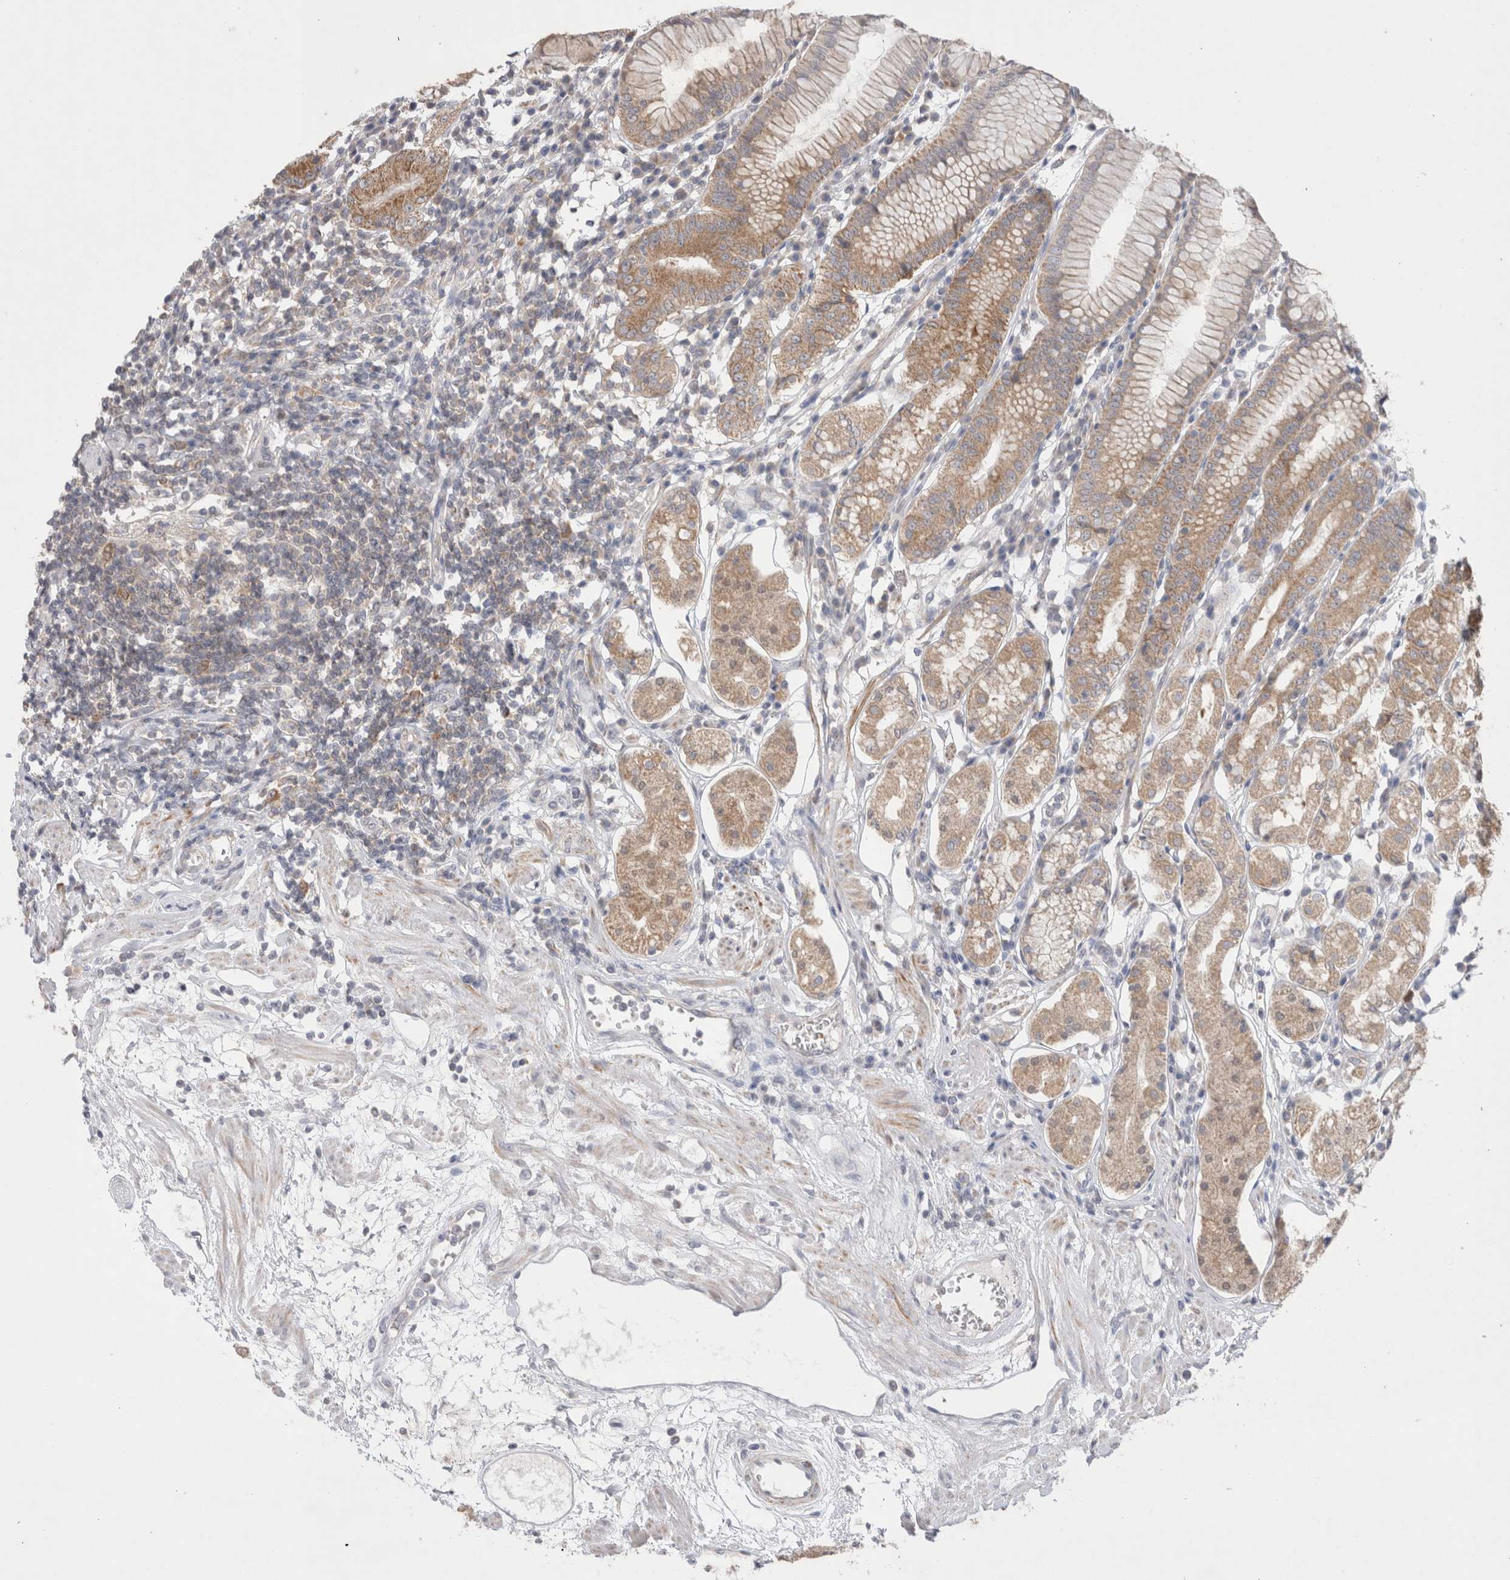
{"staining": {"intensity": "moderate", "quantity": "25%-75%", "location": "cytoplasmic/membranous"}, "tissue": "stomach", "cell_type": "Glandular cells", "image_type": "normal", "snomed": [{"axis": "morphology", "description": "Normal tissue, NOS"}, {"axis": "topography", "description": "Stomach"}, {"axis": "topography", "description": "Stomach, lower"}], "caption": "Stomach stained with IHC exhibits moderate cytoplasmic/membranous positivity in about 25%-75% of glandular cells.", "gene": "NDOR1", "patient": {"sex": "female", "age": 56}}